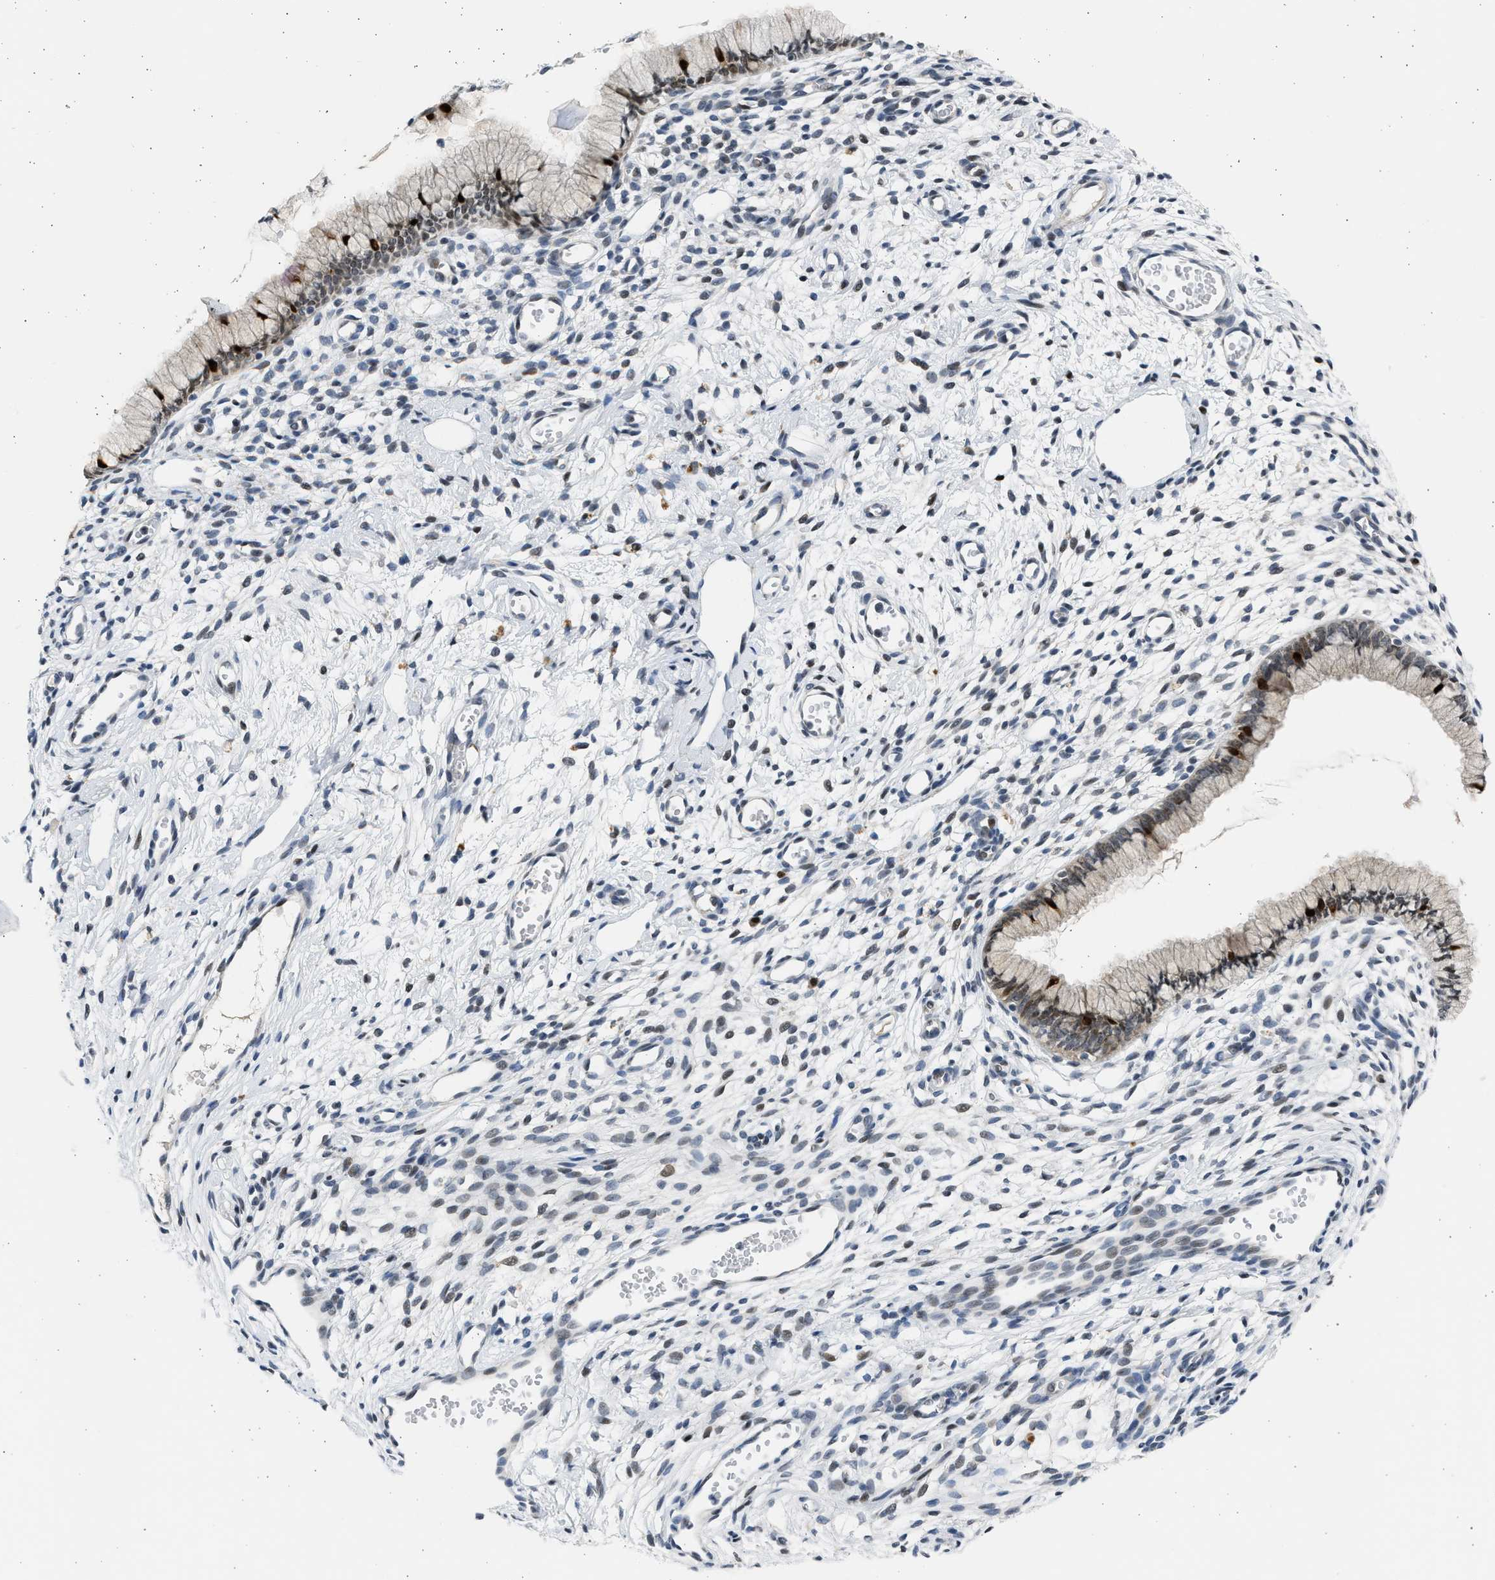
{"staining": {"intensity": "moderate", "quantity": ">75%", "location": "nuclear"}, "tissue": "cervix", "cell_type": "Glandular cells", "image_type": "normal", "snomed": [{"axis": "morphology", "description": "Normal tissue, NOS"}, {"axis": "topography", "description": "Cervix"}], "caption": "Immunohistochemical staining of unremarkable human cervix demonstrates moderate nuclear protein expression in about >75% of glandular cells.", "gene": "HMGN3", "patient": {"sex": "female", "age": 65}}